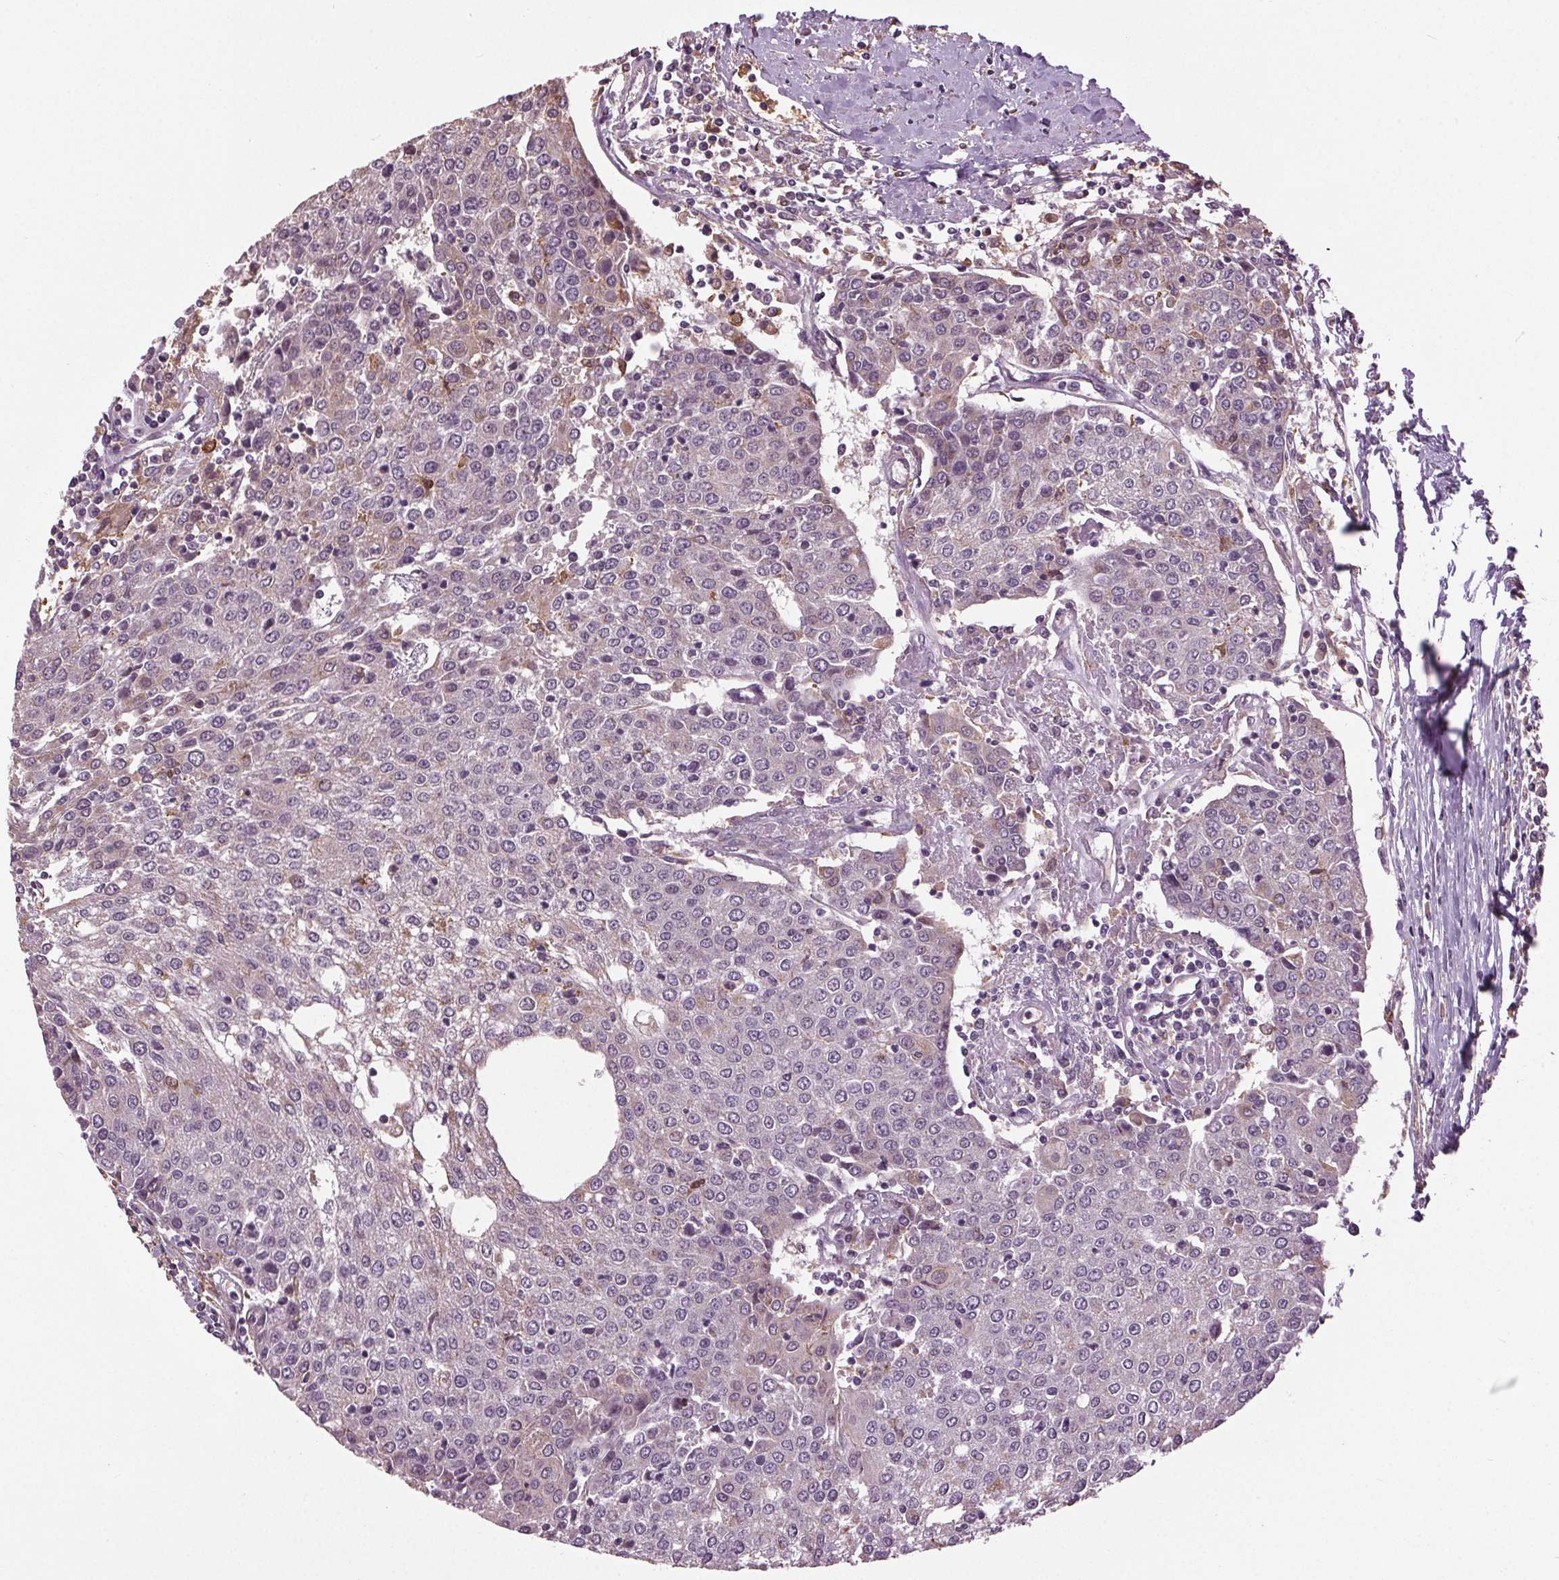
{"staining": {"intensity": "negative", "quantity": "none", "location": "none"}, "tissue": "urothelial cancer", "cell_type": "Tumor cells", "image_type": "cancer", "snomed": [{"axis": "morphology", "description": "Urothelial carcinoma, High grade"}, {"axis": "topography", "description": "Urinary bladder"}], "caption": "This is a micrograph of immunohistochemistry (IHC) staining of urothelial cancer, which shows no staining in tumor cells.", "gene": "BSDC1", "patient": {"sex": "female", "age": 85}}